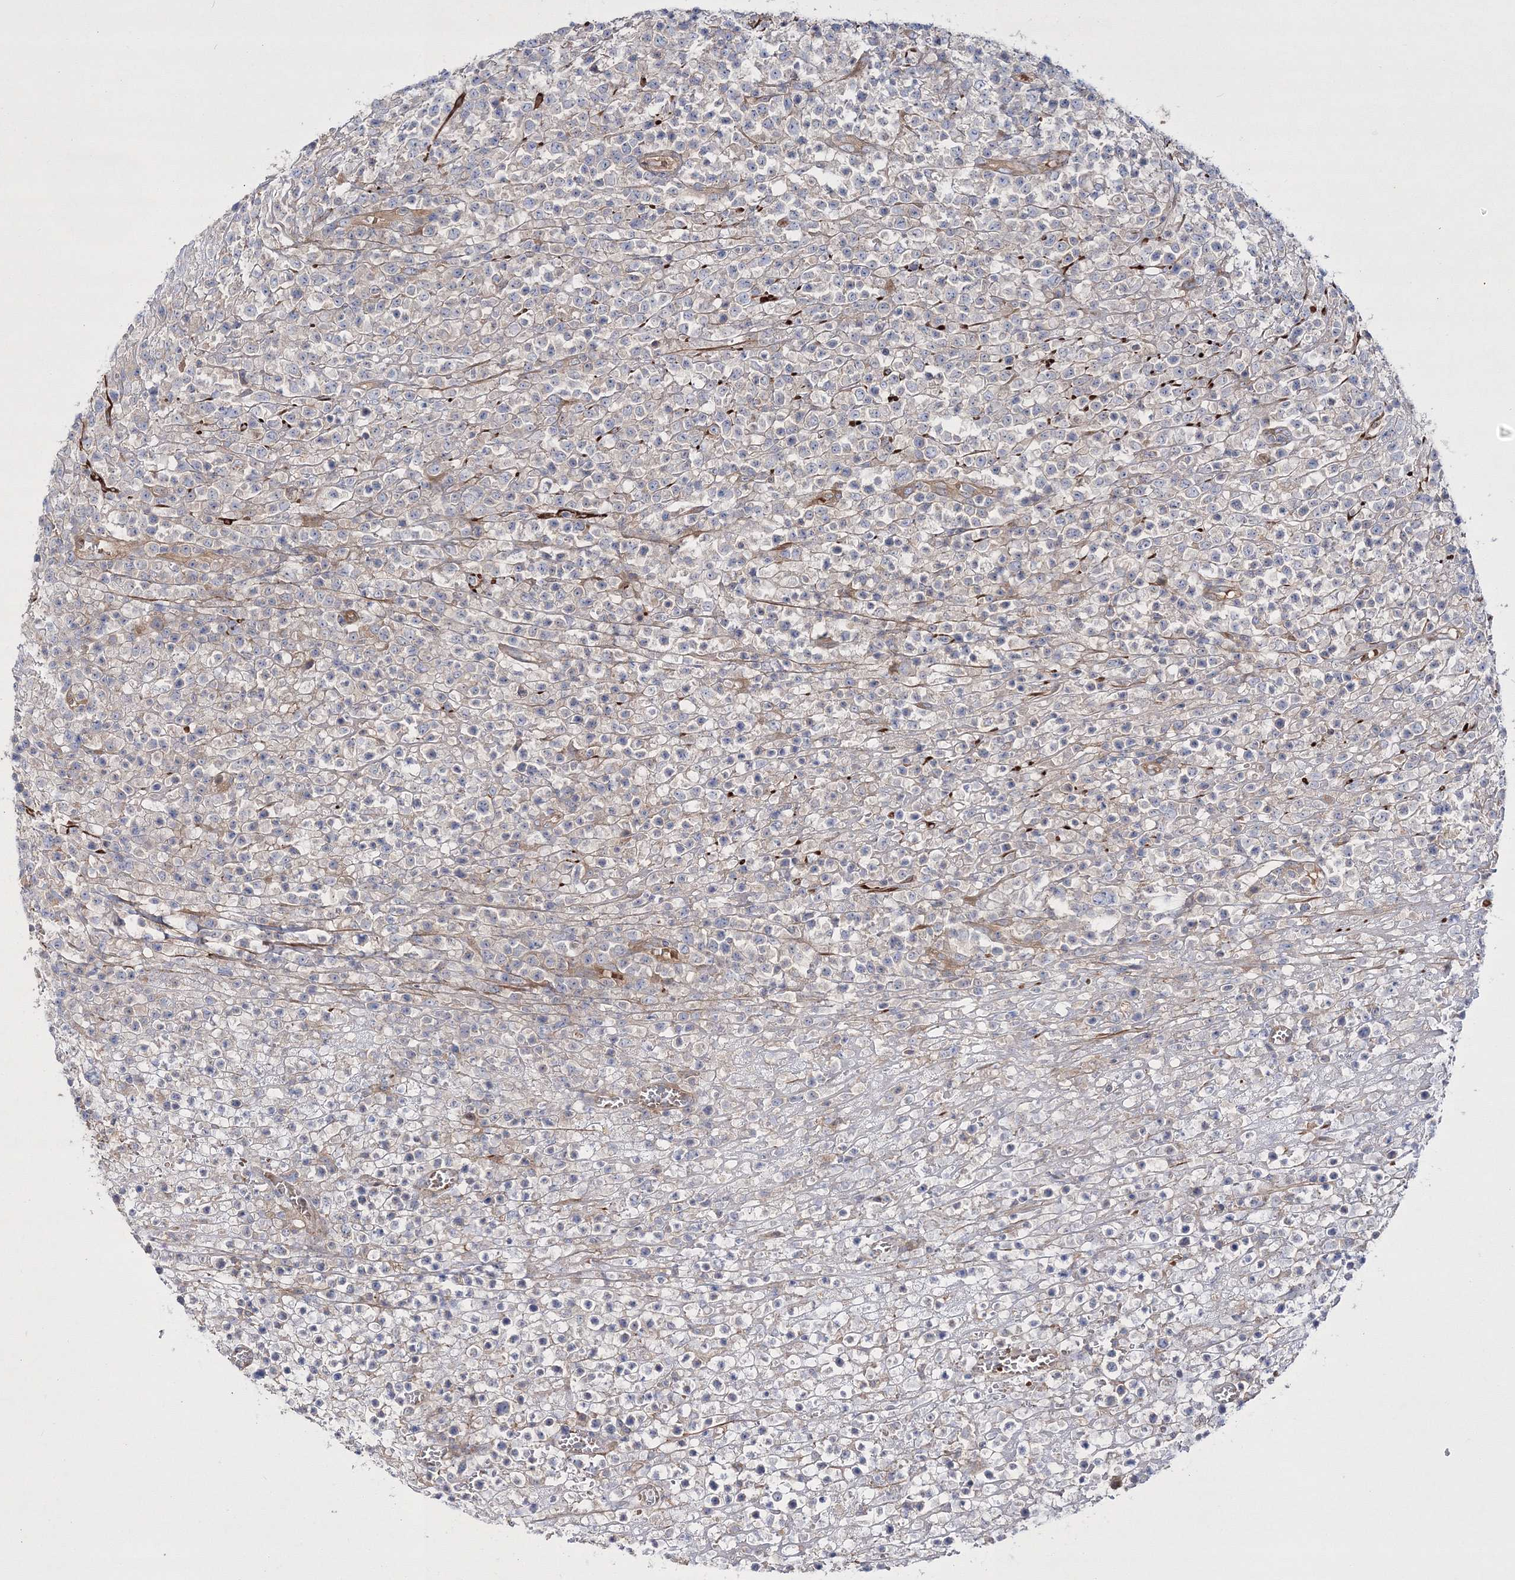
{"staining": {"intensity": "negative", "quantity": "none", "location": "none"}, "tissue": "lymphoma", "cell_type": "Tumor cells", "image_type": "cancer", "snomed": [{"axis": "morphology", "description": "Malignant lymphoma, non-Hodgkin's type, High grade"}, {"axis": "topography", "description": "Colon"}], "caption": "Histopathology image shows no protein staining in tumor cells of high-grade malignant lymphoma, non-Hodgkin's type tissue.", "gene": "ZSWIM6", "patient": {"sex": "female", "age": 53}}